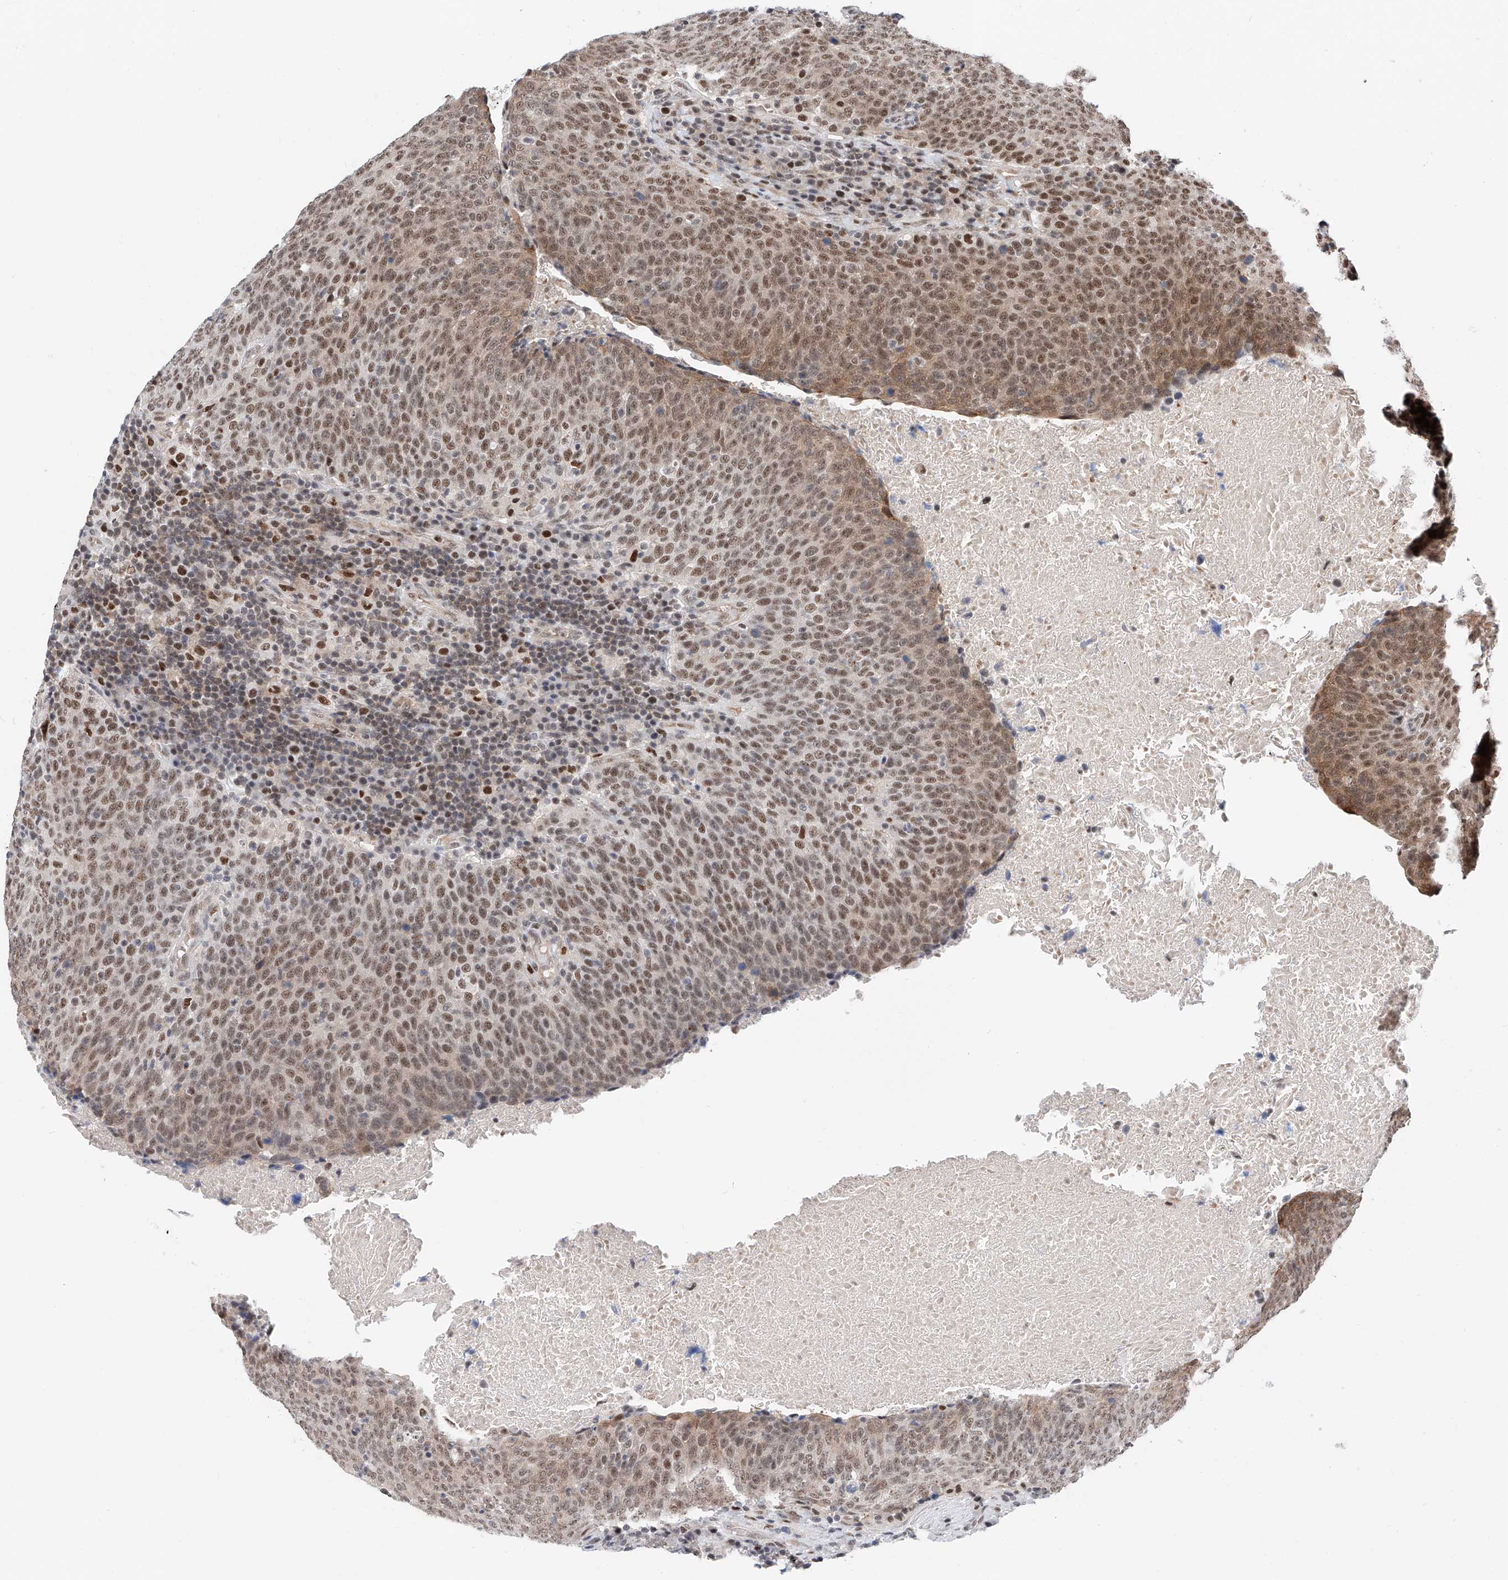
{"staining": {"intensity": "moderate", "quantity": ">75%", "location": "nuclear"}, "tissue": "head and neck cancer", "cell_type": "Tumor cells", "image_type": "cancer", "snomed": [{"axis": "morphology", "description": "Squamous cell carcinoma, NOS"}, {"axis": "morphology", "description": "Squamous cell carcinoma, metastatic, NOS"}, {"axis": "topography", "description": "Lymph node"}, {"axis": "topography", "description": "Head-Neck"}], "caption": "Immunohistochemistry (IHC) (DAB) staining of head and neck cancer (metastatic squamous cell carcinoma) reveals moderate nuclear protein expression in about >75% of tumor cells. The protein is shown in brown color, while the nuclei are stained blue.", "gene": "SNRNP200", "patient": {"sex": "male", "age": 62}}